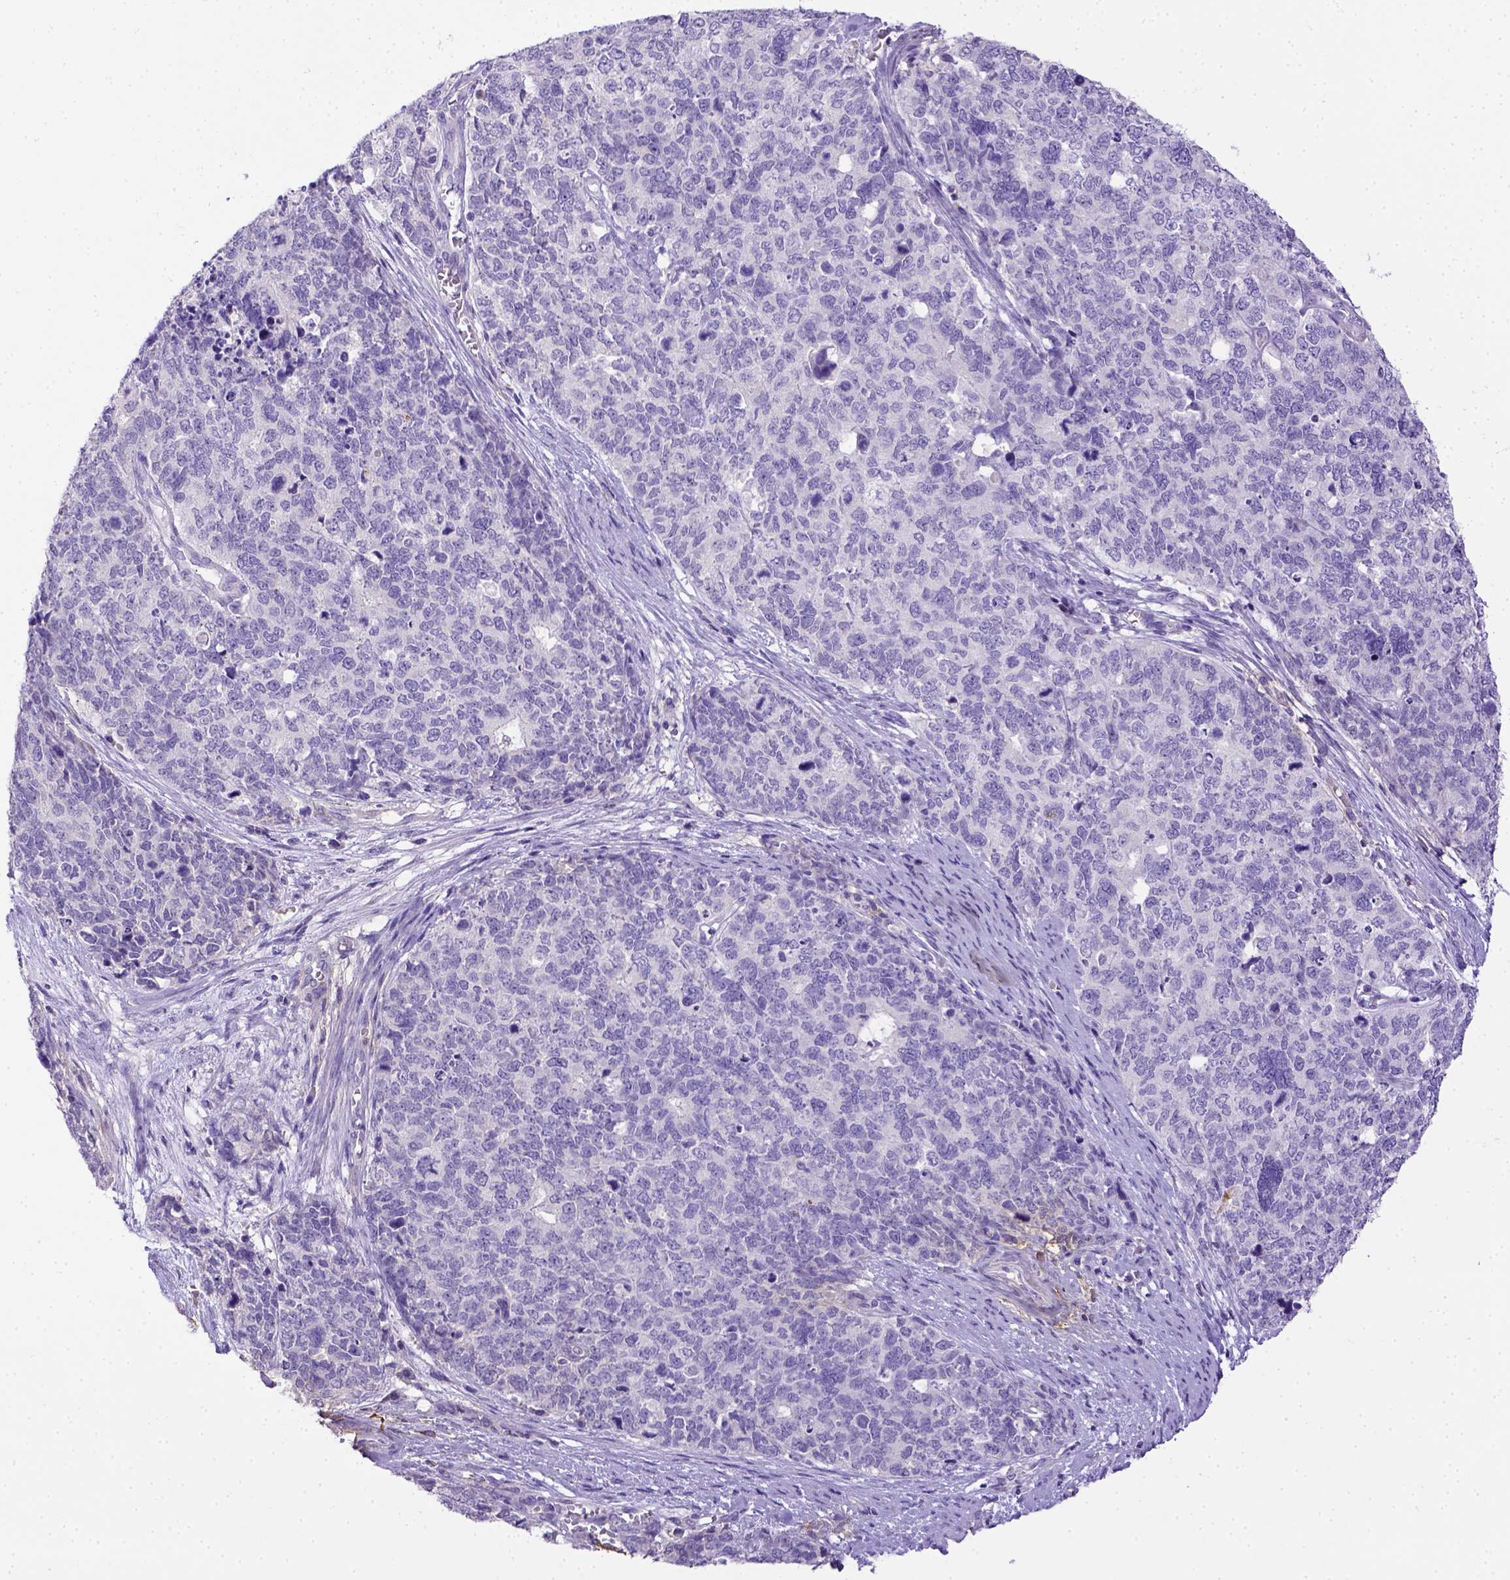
{"staining": {"intensity": "negative", "quantity": "none", "location": "none"}, "tissue": "cervical cancer", "cell_type": "Tumor cells", "image_type": "cancer", "snomed": [{"axis": "morphology", "description": "Squamous cell carcinoma, NOS"}, {"axis": "topography", "description": "Cervix"}], "caption": "IHC of human cervical cancer shows no staining in tumor cells.", "gene": "B3GAT1", "patient": {"sex": "female", "age": 63}}